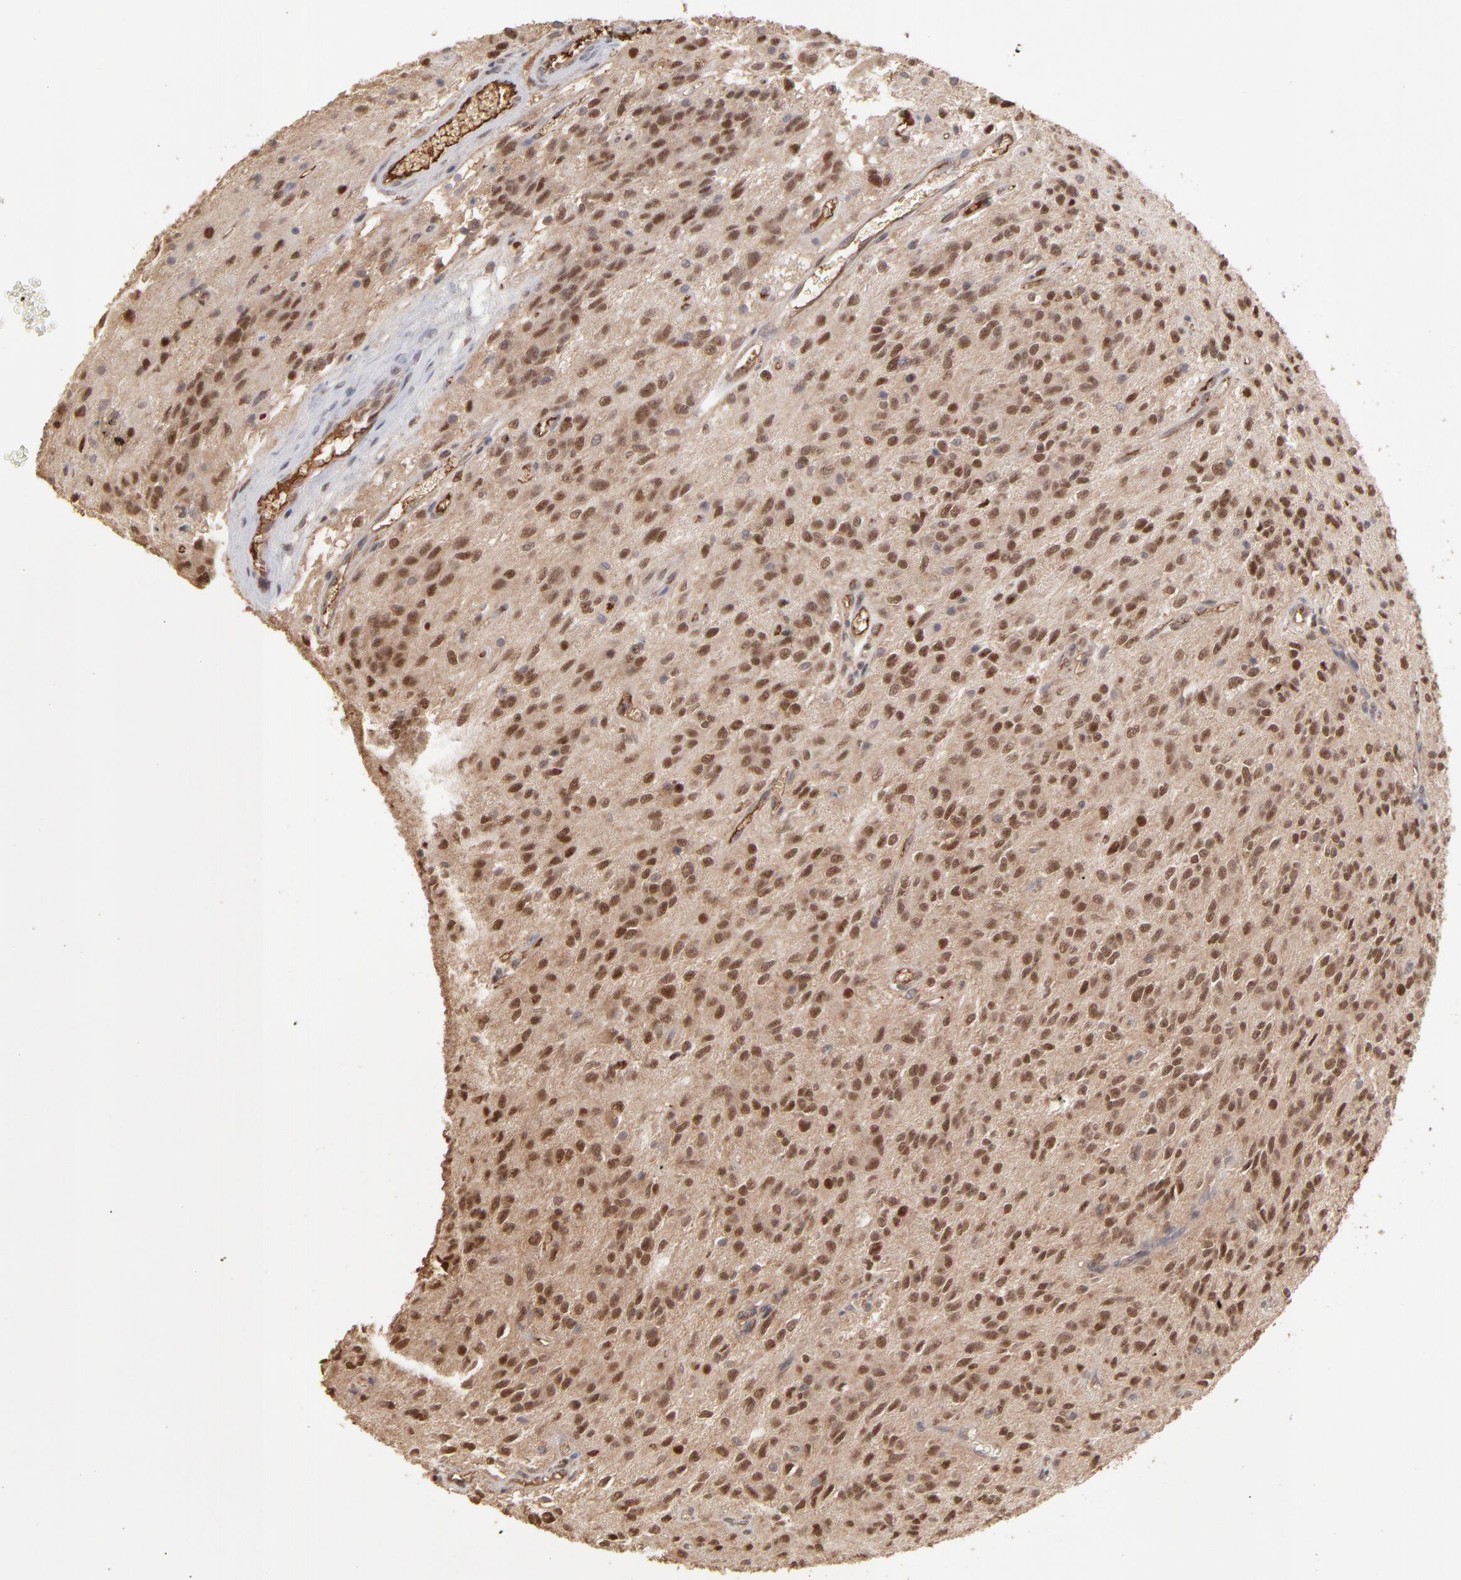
{"staining": {"intensity": "moderate", "quantity": ">75%", "location": "cytoplasmic/membranous,nuclear"}, "tissue": "glioma", "cell_type": "Tumor cells", "image_type": "cancer", "snomed": [{"axis": "morphology", "description": "Glioma, malignant, Low grade"}, {"axis": "topography", "description": "Brain"}], "caption": "Human malignant low-grade glioma stained with a brown dye exhibits moderate cytoplasmic/membranous and nuclear positive expression in approximately >75% of tumor cells.", "gene": "PSMD14", "patient": {"sex": "female", "age": 15}}